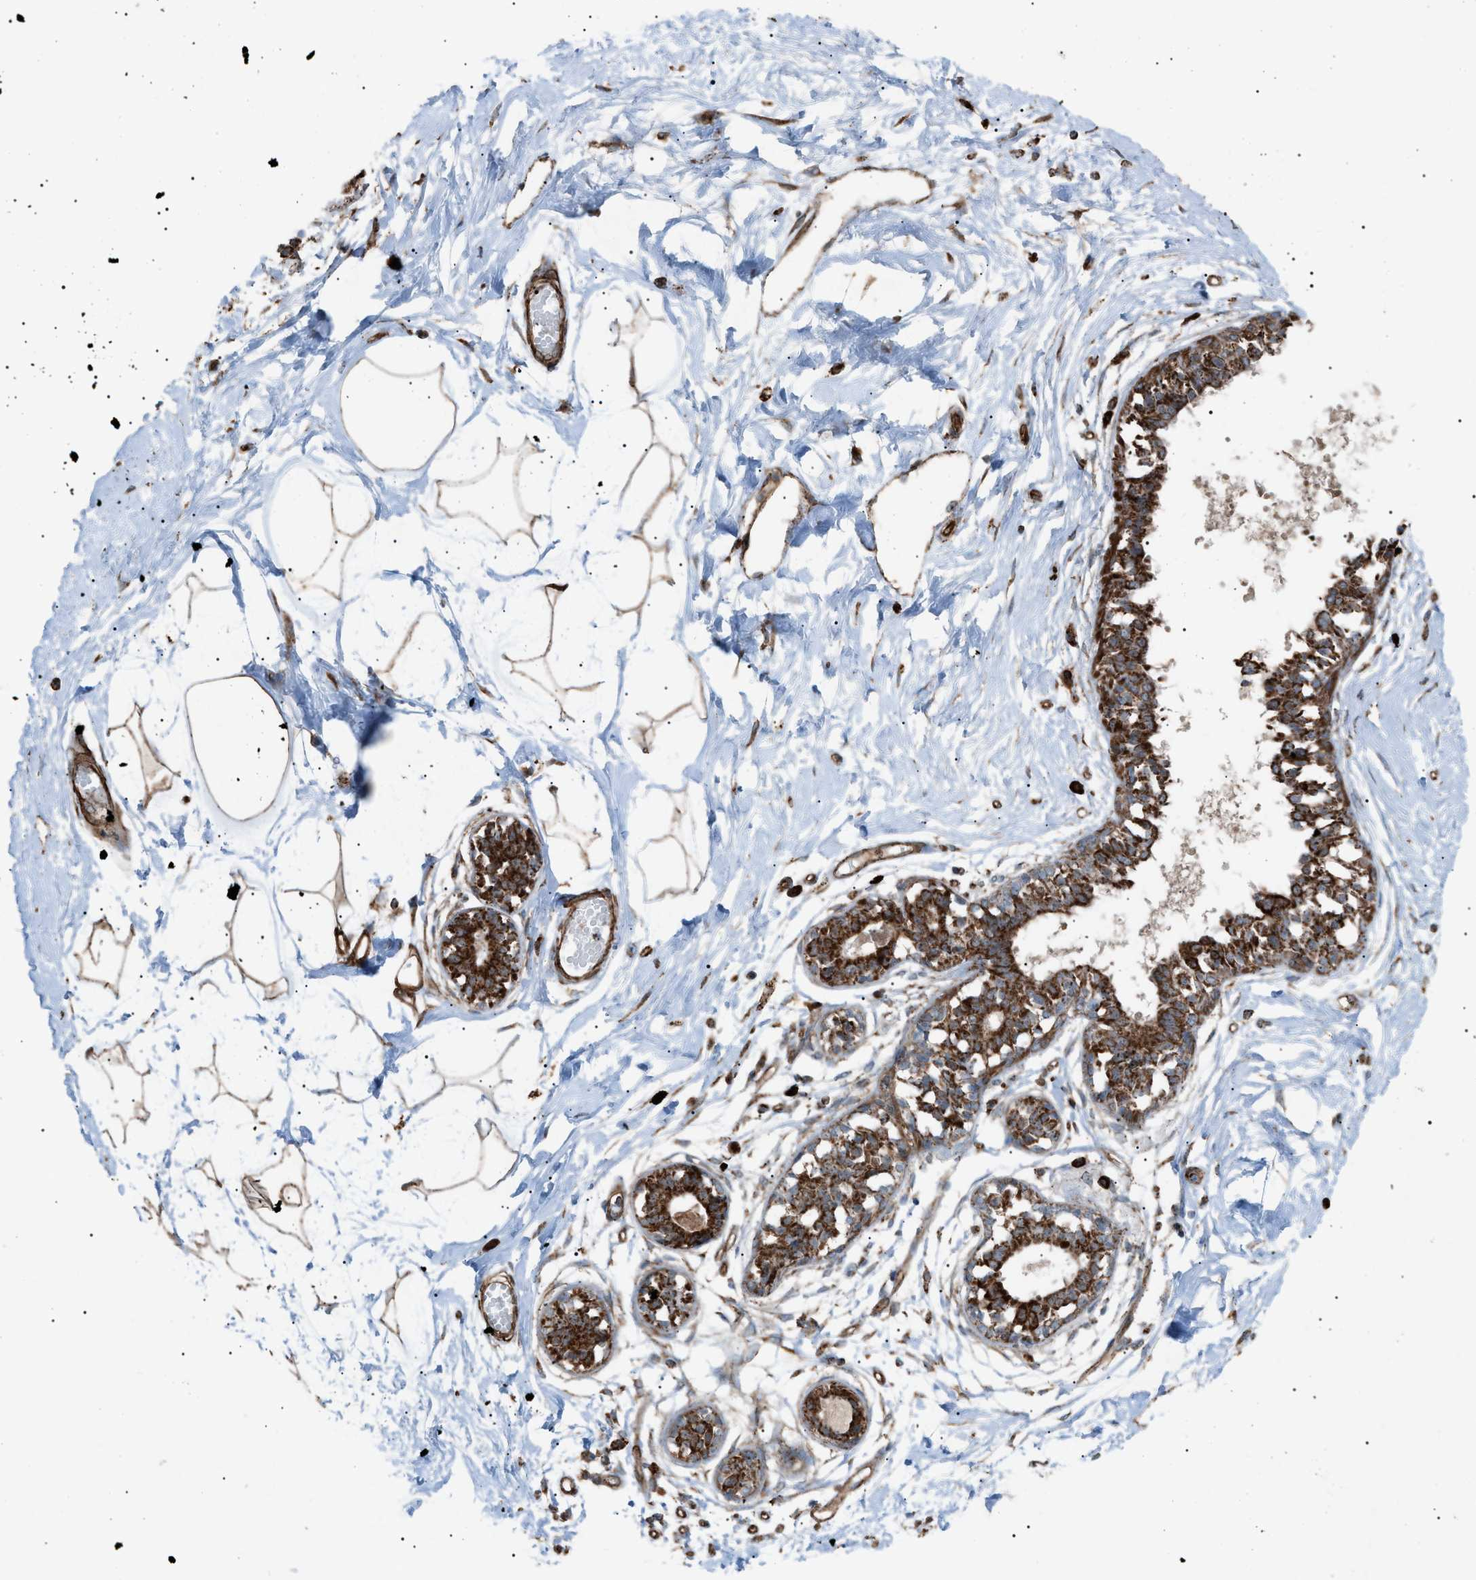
{"staining": {"intensity": "strong", "quantity": ">75%", "location": "cytoplasmic/membranous"}, "tissue": "breast", "cell_type": "Adipocytes", "image_type": "normal", "snomed": [{"axis": "morphology", "description": "Normal tissue, NOS"}, {"axis": "topography", "description": "Breast"}], "caption": "Protein expression analysis of benign human breast reveals strong cytoplasmic/membranous expression in about >75% of adipocytes.", "gene": "C1GALT1C1", "patient": {"sex": "female", "age": 45}}